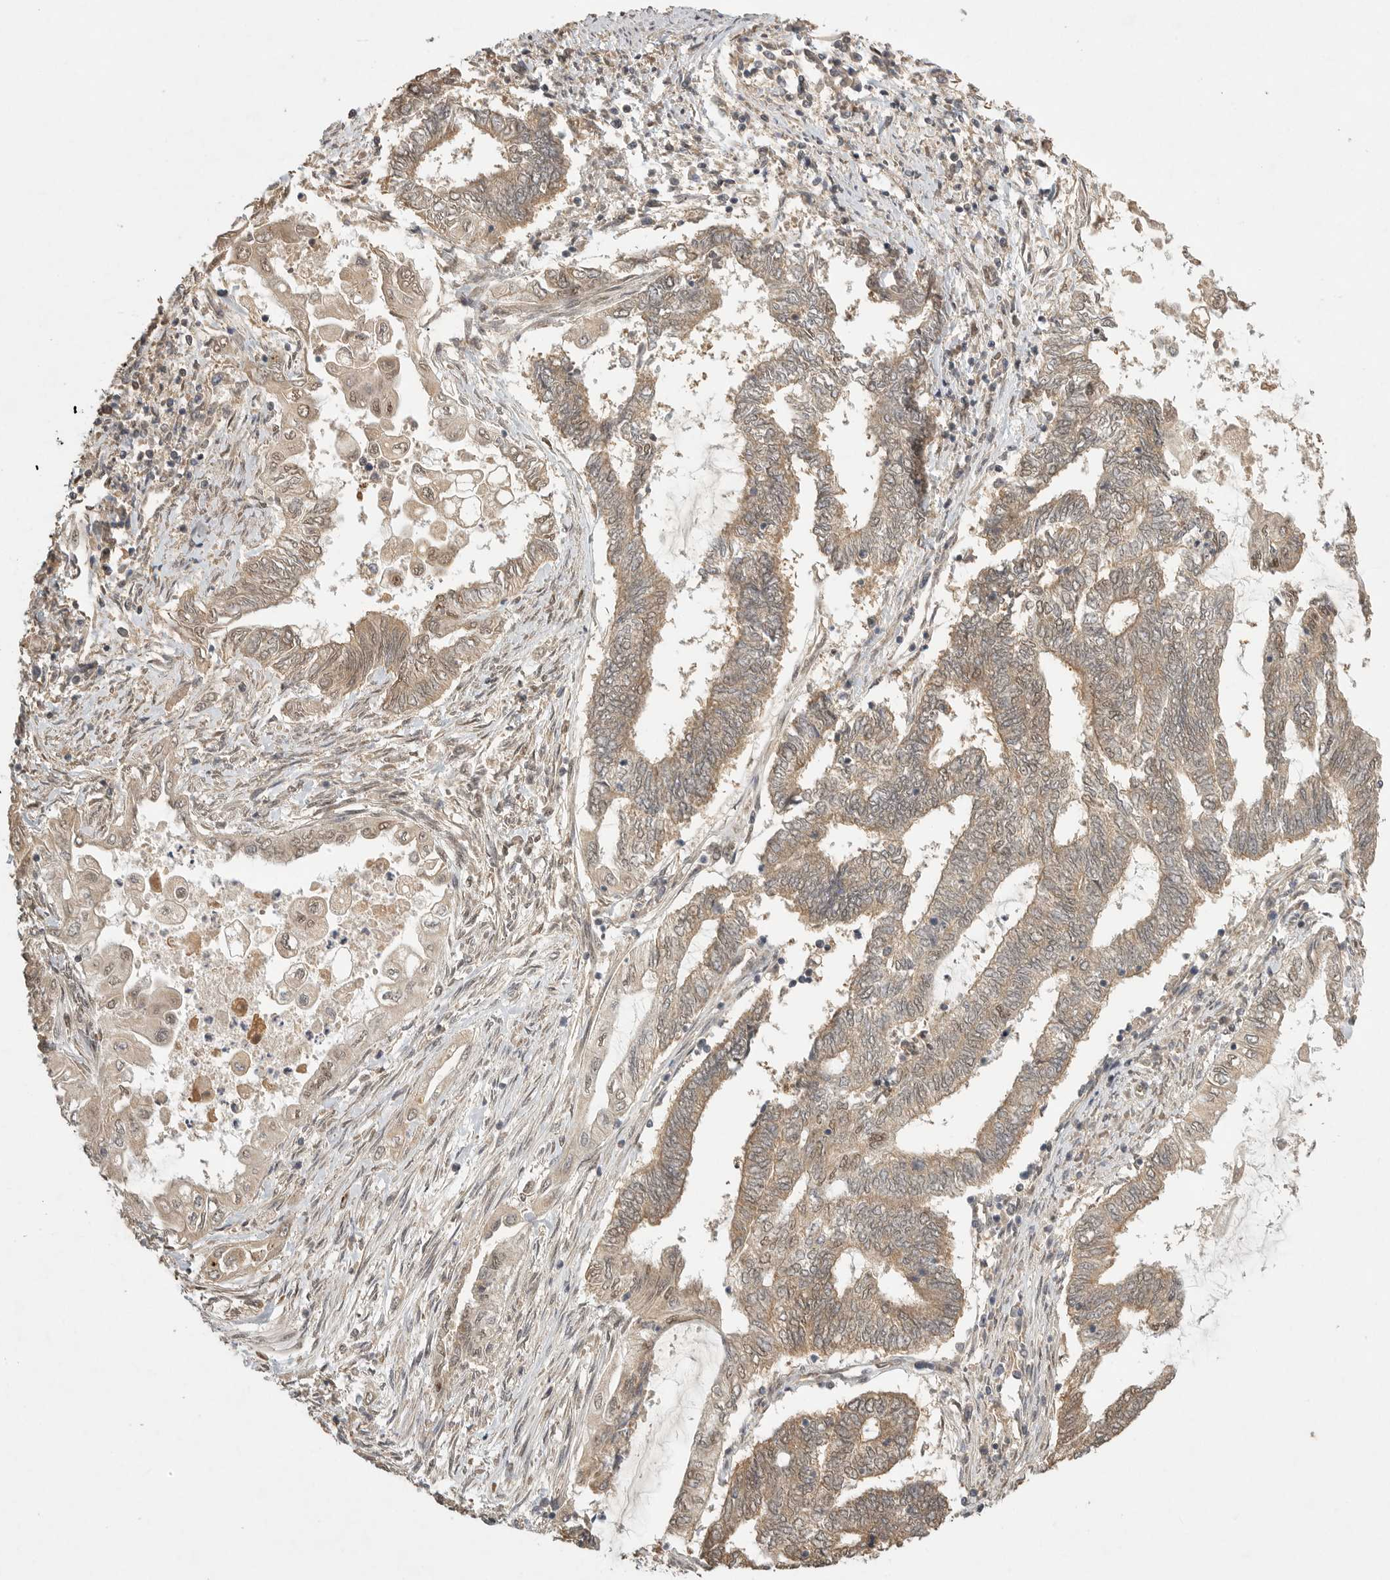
{"staining": {"intensity": "moderate", "quantity": ">75%", "location": "cytoplasmic/membranous"}, "tissue": "endometrial cancer", "cell_type": "Tumor cells", "image_type": "cancer", "snomed": [{"axis": "morphology", "description": "Adenocarcinoma, NOS"}, {"axis": "topography", "description": "Uterus"}, {"axis": "topography", "description": "Endometrium"}], "caption": "A brown stain highlights moderate cytoplasmic/membranous staining of a protein in human endometrial adenocarcinoma tumor cells.", "gene": "DFFA", "patient": {"sex": "female", "age": 70}}